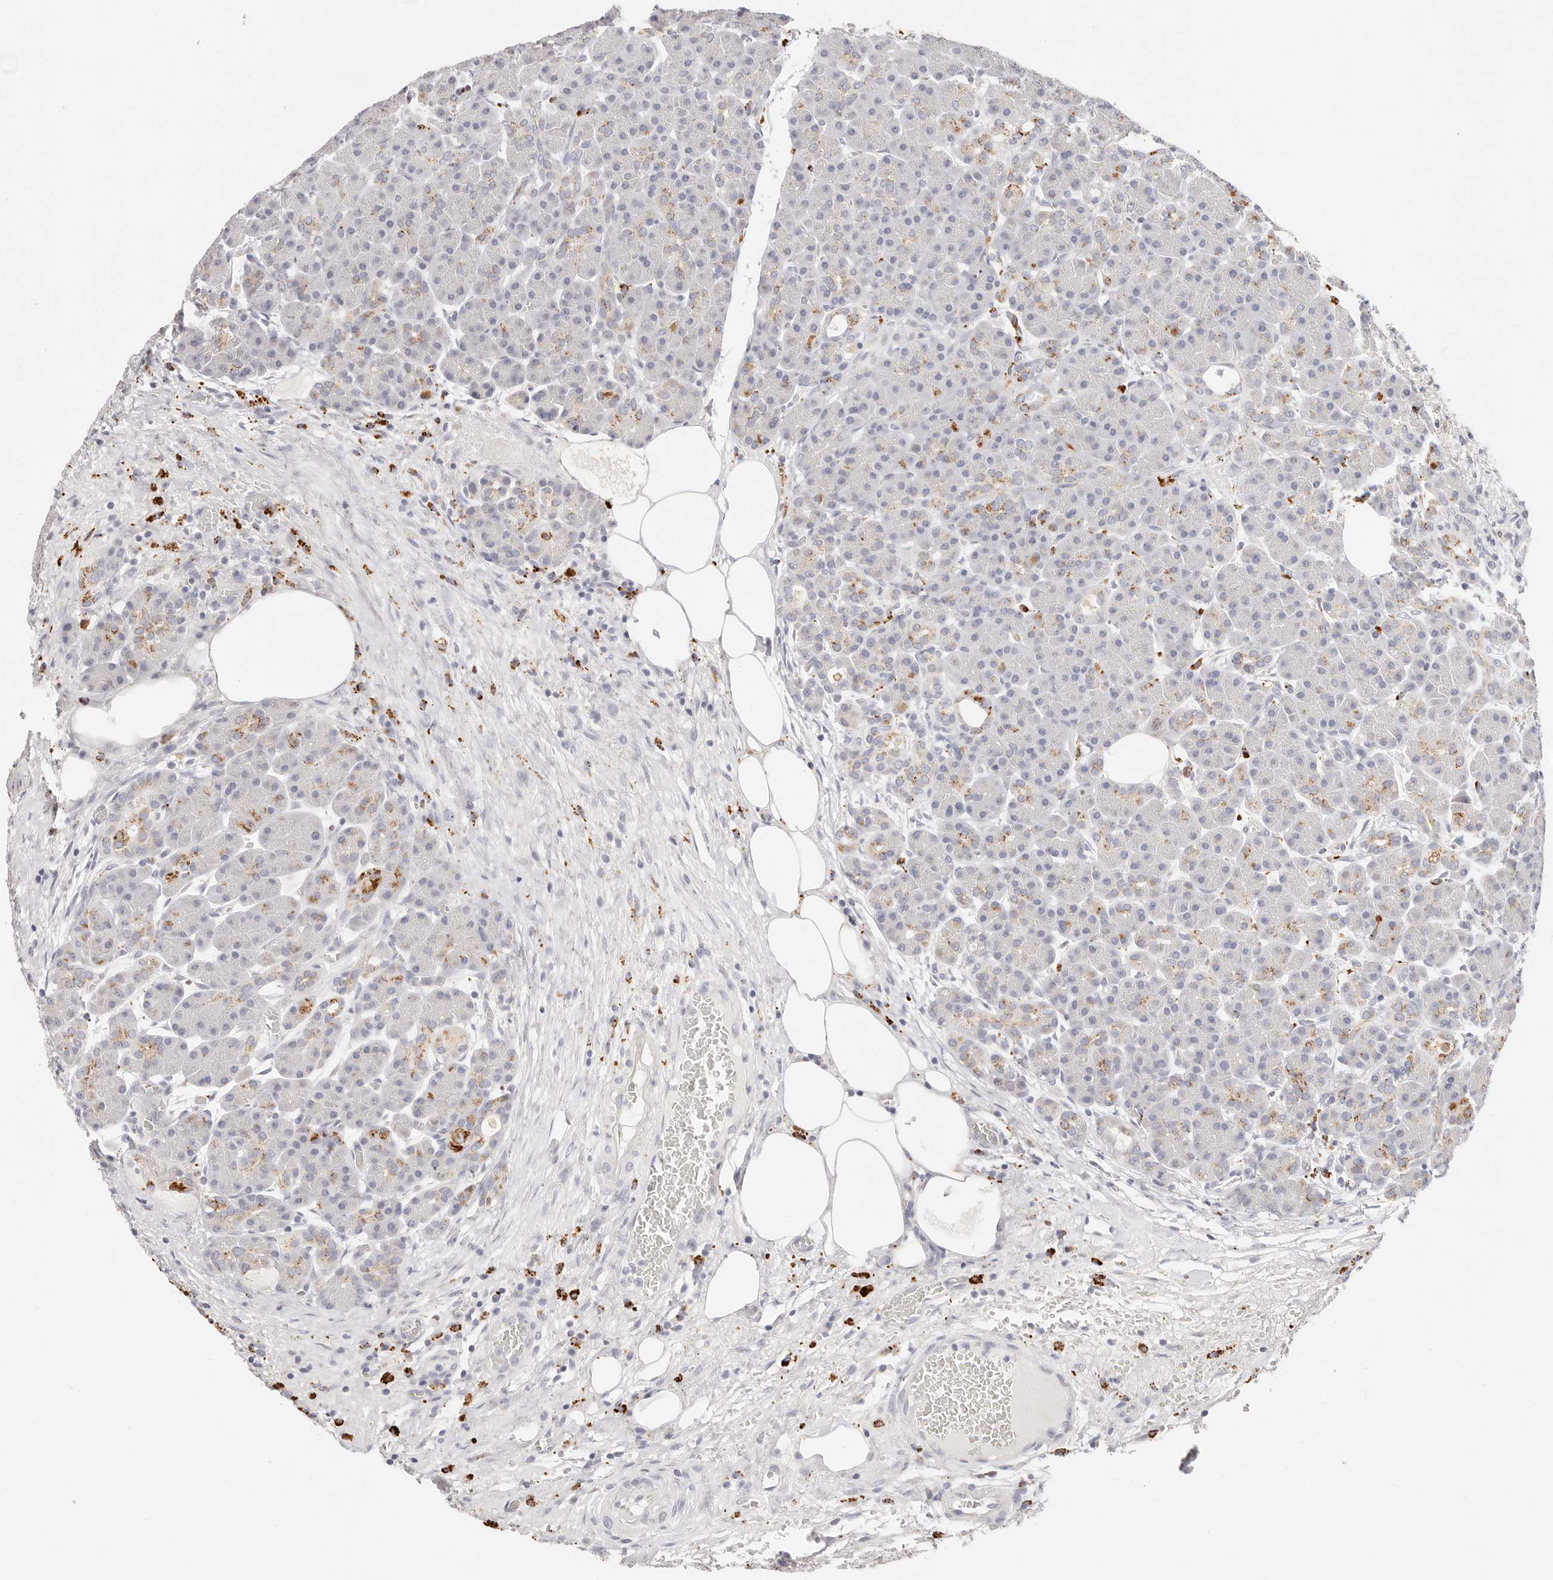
{"staining": {"intensity": "moderate", "quantity": "<25%", "location": "cytoplasmic/membranous"}, "tissue": "pancreas", "cell_type": "Exocrine glandular cells", "image_type": "normal", "snomed": [{"axis": "morphology", "description": "Normal tissue, NOS"}, {"axis": "topography", "description": "Pancreas"}], "caption": "Immunohistochemical staining of benign human pancreas shows <25% levels of moderate cytoplasmic/membranous protein staining in approximately <25% of exocrine glandular cells. Ihc stains the protein in brown and the nuclei are stained blue.", "gene": "STKLD1", "patient": {"sex": "male", "age": 63}}